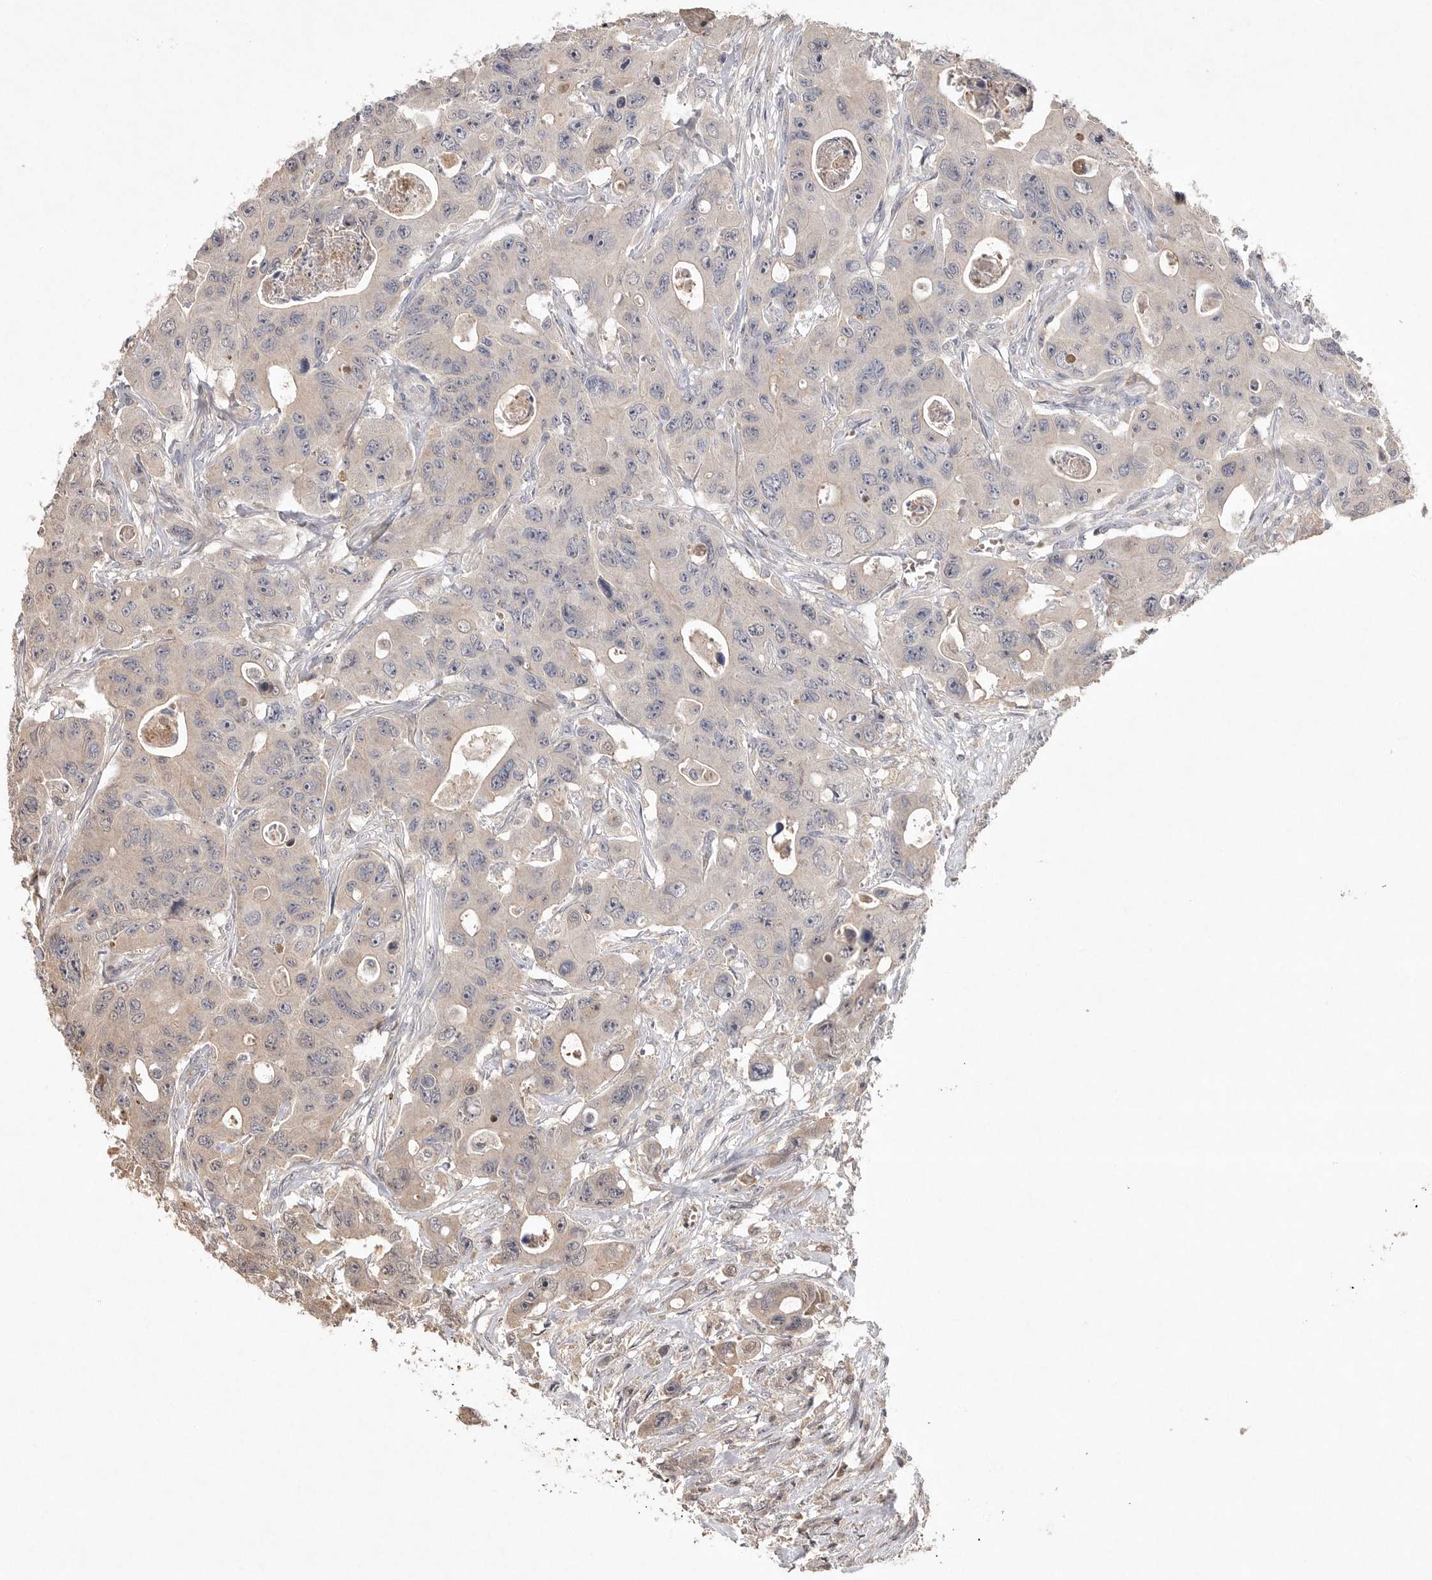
{"staining": {"intensity": "weak", "quantity": "<25%", "location": "cytoplasmic/membranous"}, "tissue": "colorectal cancer", "cell_type": "Tumor cells", "image_type": "cancer", "snomed": [{"axis": "morphology", "description": "Adenocarcinoma, NOS"}, {"axis": "topography", "description": "Colon"}], "caption": "This is an IHC histopathology image of colorectal cancer (adenocarcinoma). There is no expression in tumor cells.", "gene": "VN1R4", "patient": {"sex": "female", "age": 46}}